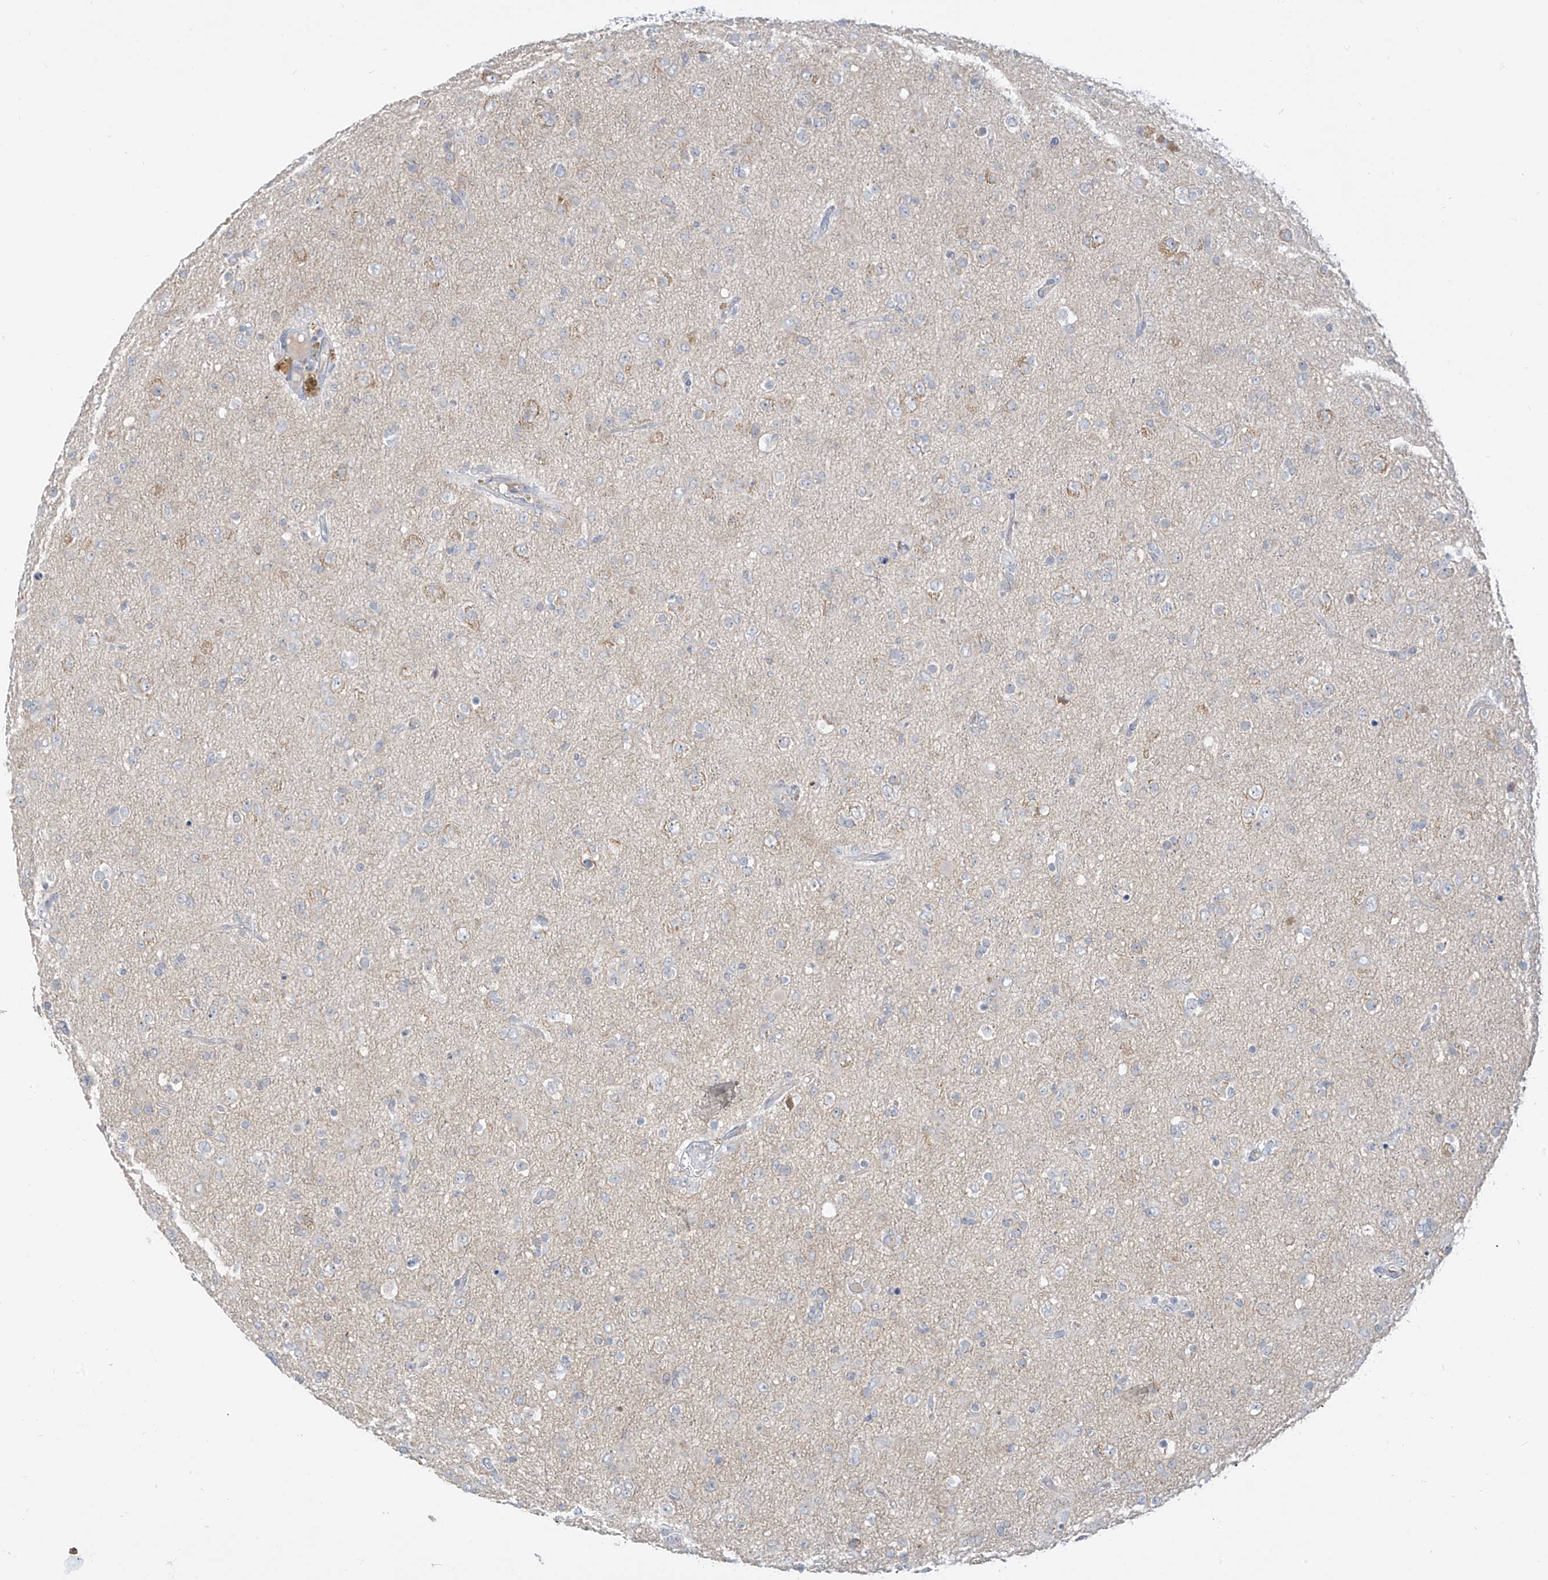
{"staining": {"intensity": "negative", "quantity": "none", "location": "none"}, "tissue": "glioma", "cell_type": "Tumor cells", "image_type": "cancer", "snomed": [{"axis": "morphology", "description": "Glioma, malignant, Low grade"}, {"axis": "topography", "description": "Brain"}], "caption": "Malignant glioma (low-grade) was stained to show a protein in brown. There is no significant expression in tumor cells.", "gene": "C2orf42", "patient": {"sex": "male", "age": 65}}